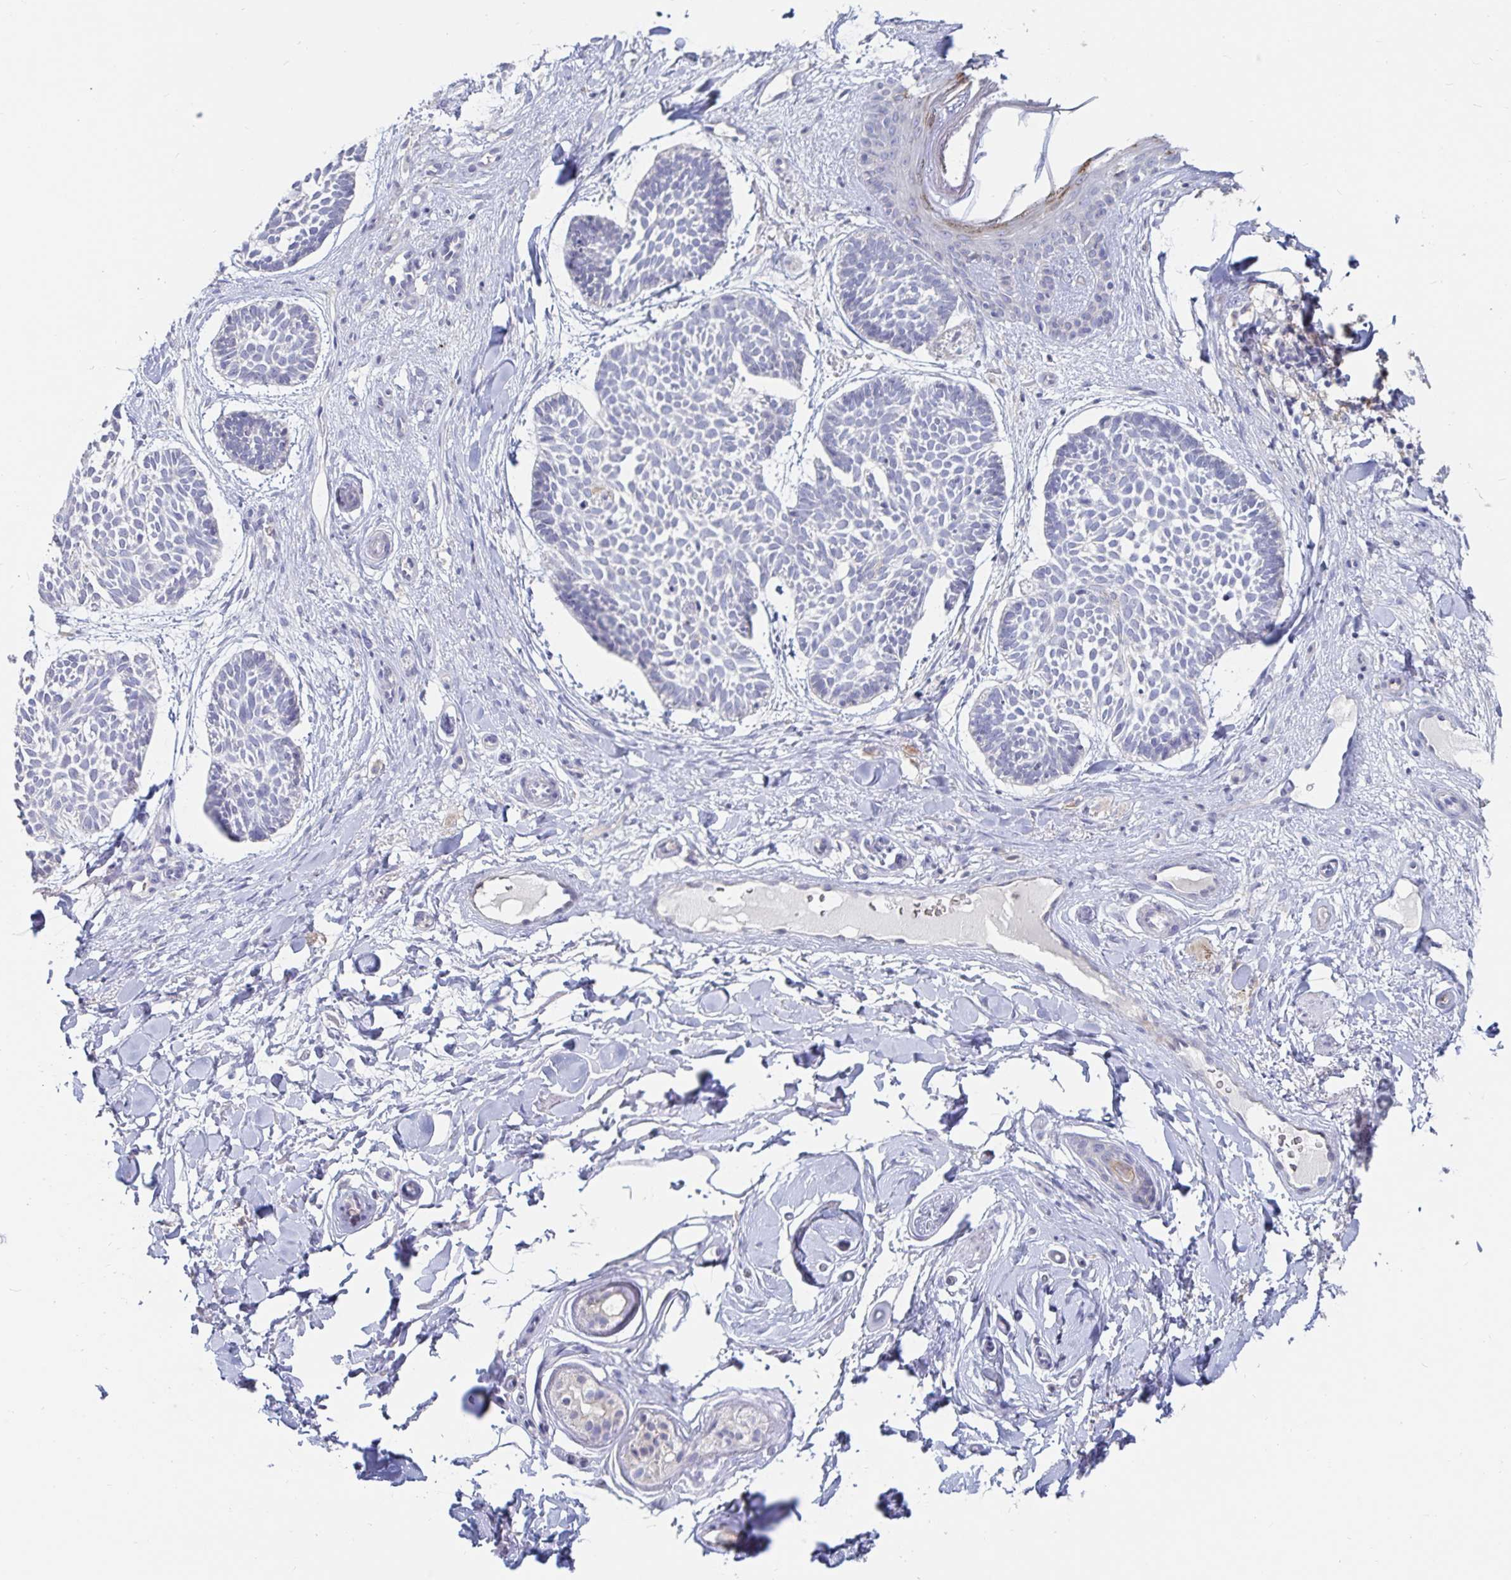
{"staining": {"intensity": "negative", "quantity": "none", "location": "none"}, "tissue": "skin cancer", "cell_type": "Tumor cells", "image_type": "cancer", "snomed": [{"axis": "morphology", "description": "Basal cell carcinoma"}, {"axis": "topography", "description": "Skin"}], "caption": "Tumor cells show no significant expression in basal cell carcinoma (skin).", "gene": "SPPL3", "patient": {"sex": "male", "age": 89}}